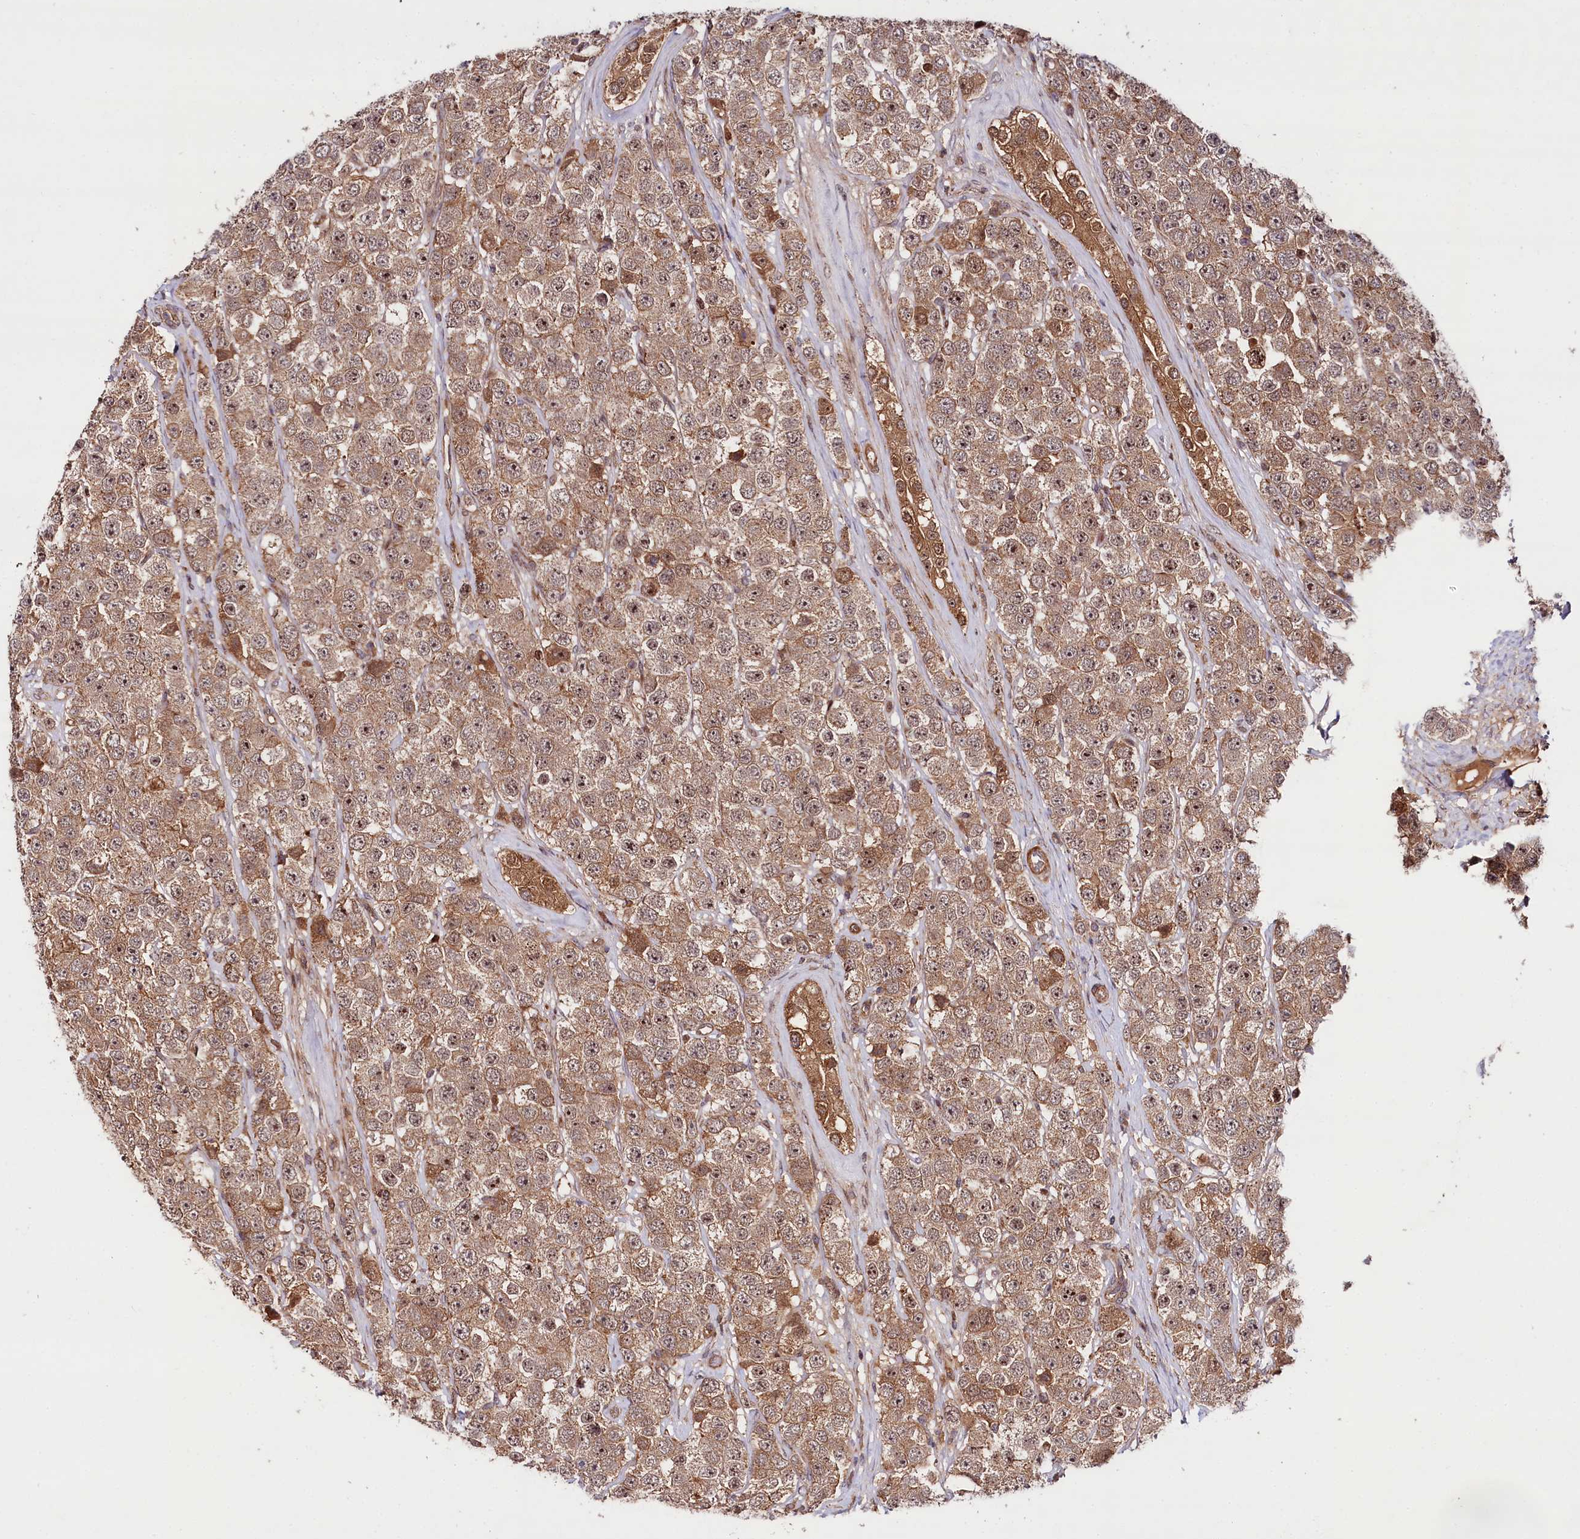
{"staining": {"intensity": "moderate", "quantity": ">75%", "location": "cytoplasmic/membranous,nuclear"}, "tissue": "testis cancer", "cell_type": "Tumor cells", "image_type": "cancer", "snomed": [{"axis": "morphology", "description": "Seminoma, NOS"}, {"axis": "topography", "description": "Testis"}], "caption": "There is medium levels of moderate cytoplasmic/membranous and nuclear staining in tumor cells of testis cancer, as demonstrated by immunohistochemical staining (brown color).", "gene": "NEDD1", "patient": {"sex": "male", "age": 28}}